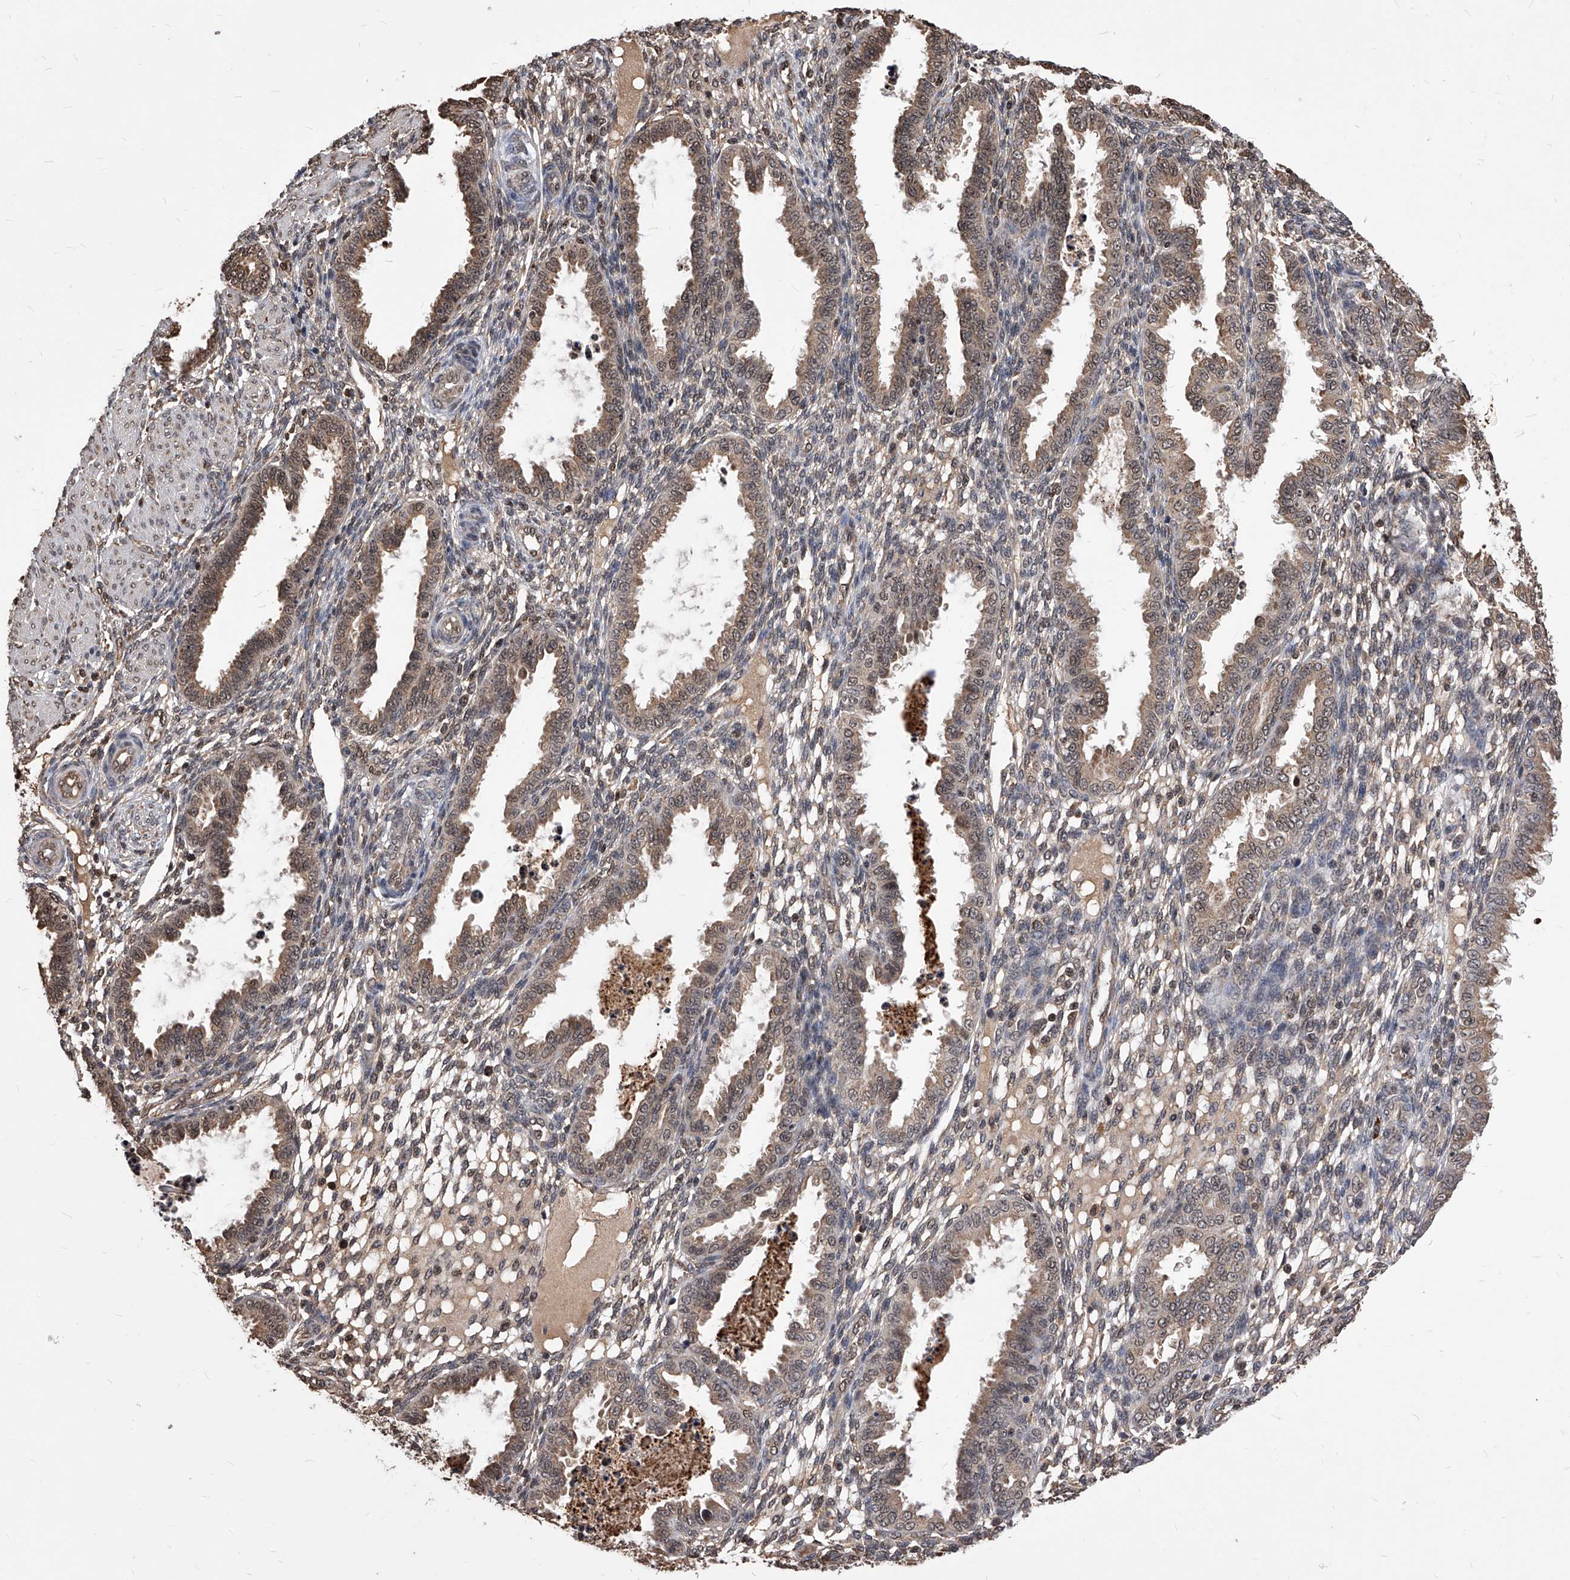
{"staining": {"intensity": "weak", "quantity": "25%-75%", "location": "nuclear"}, "tissue": "endometrium", "cell_type": "Cells in endometrial stroma", "image_type": "normal", "snomed": [{"axis": "morphology", "description": "Normal tissue, NOS"}, {"axis": "topography", "description": "Endometrium"}], "caption": "Immunohistochemical staining of unremarkable endometrium exhibits 25%-75% levels of weak nuclear protein positivity in approximately 25%-75% of cells in endometrial stroma. (DAB (3,3'-diaminobenzidine) = brown stain, brightfield microscopy at high magnification).", "gene": "ID1", "patient": {"sex": "female", "age": 33}}